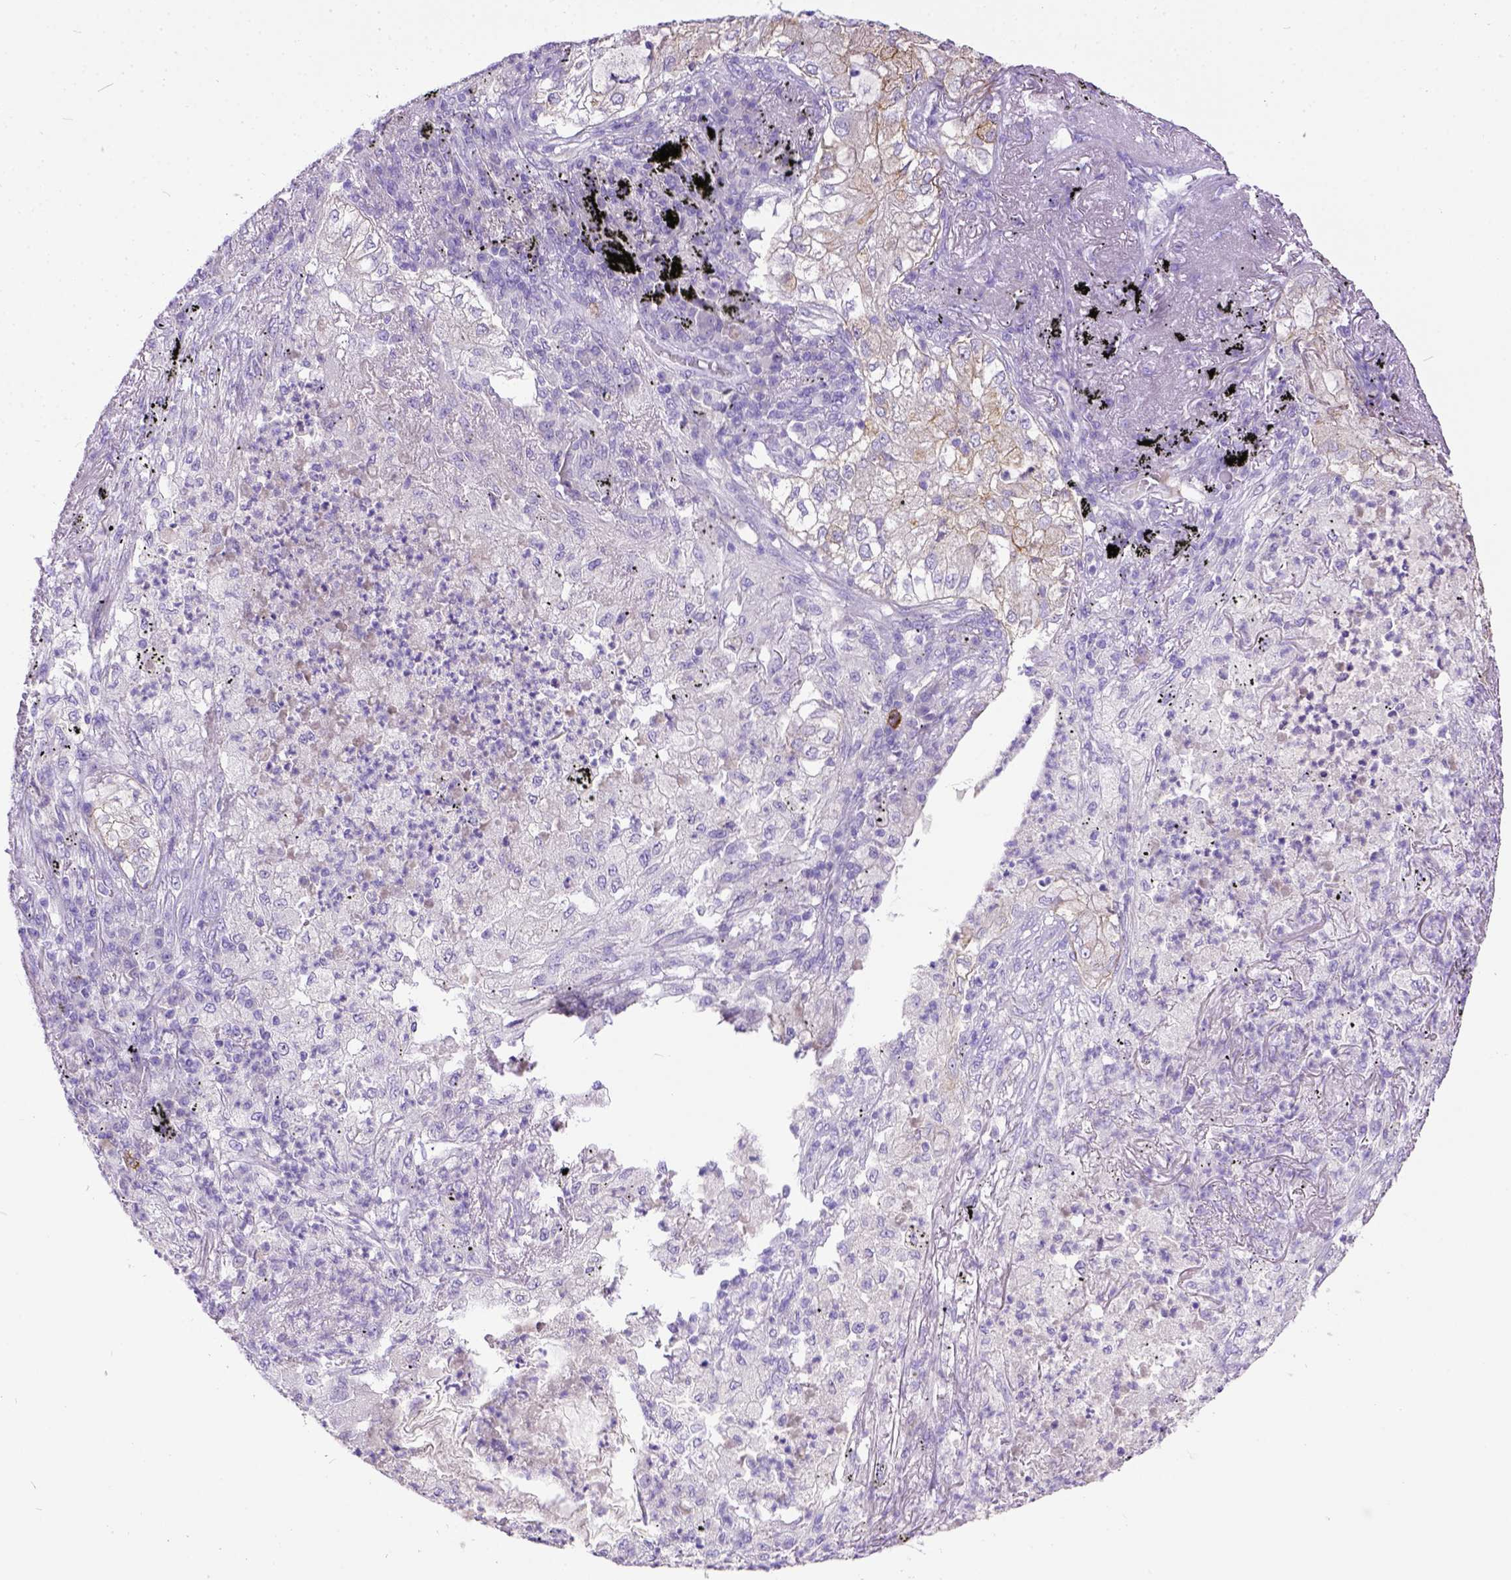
{"staining": {"intensity": "negative", "quantity": "none", "location": "none"}, "tissue": "lung cancer", "cell_type": "Tumor cells", "image_type": "cancer", "snomed": [{"axis": "morphology", "description": "Adenocarcinoma, NOS"}, {"axis": "topography", "description": "Lung"}], "caption": "High magnification brightfield microscopy of lung adenocarcinoma stained with DAB (3,3'-diaminobenzidine) (brown) and counterstained with hematoxylin (blue): tumor cells show no significant positivity.", "gene": "KIT", "patient": {"sex": "female", "age": 73}}